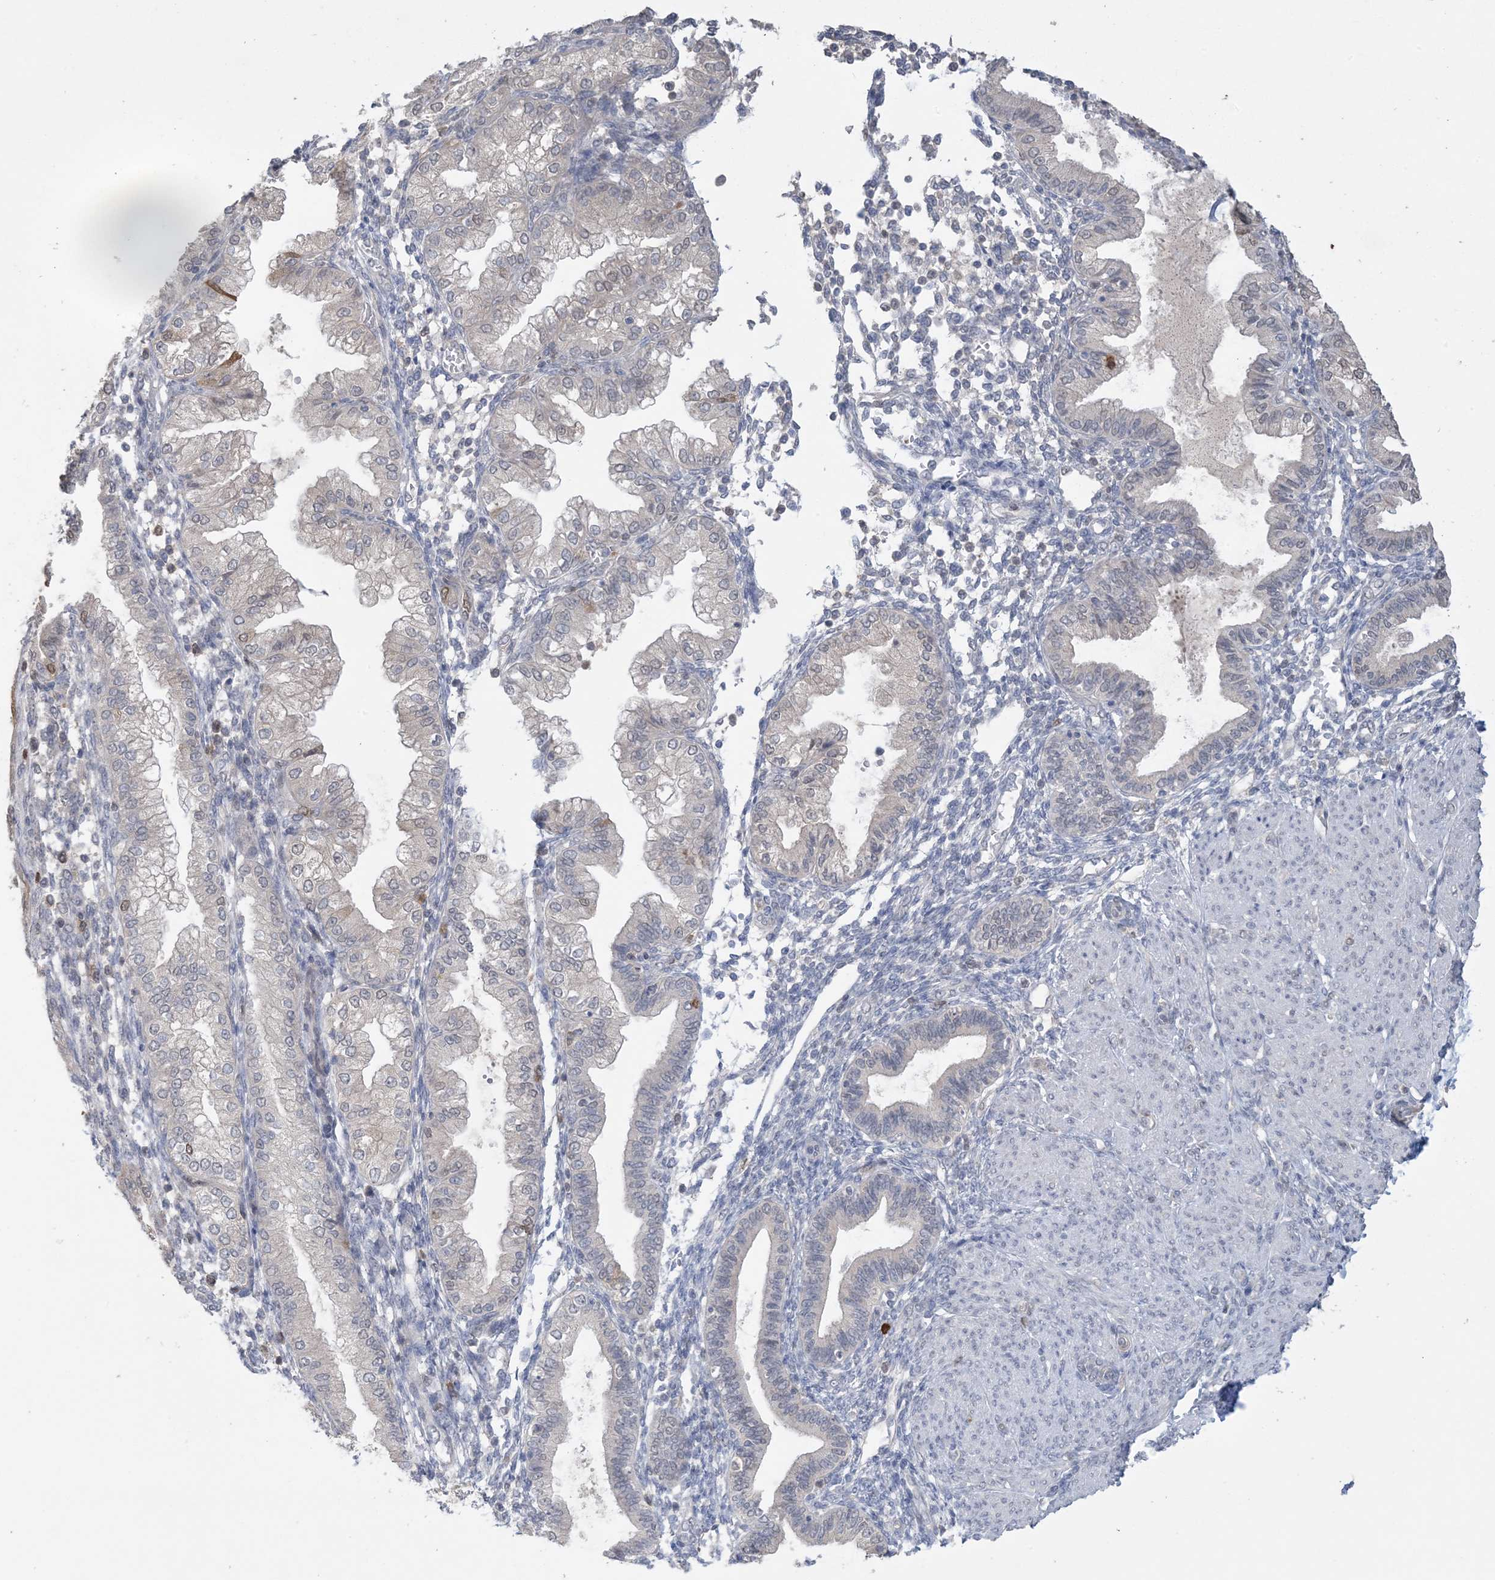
{"staining": {"intensity": "negative", "quantity": "none", "location": "none"}, "tissue": "endometrium", "cell_type": "Cells in endometrial stroma", "image_type": "normal", "snomed": [{"axis": "morphology", "description": "Normal tissue, NOS"}, {"axis": "topography", "description": "Endometrium"}], "caption": "IHC micrograph of benign endometrium: endometrium stained with DAB (3,3'-diaminobenzidine) shows no significant protein staining in cells in endometrial stroma.", "gene": "HMGCS1", "patient": {"sex": "female", "age": 53}}